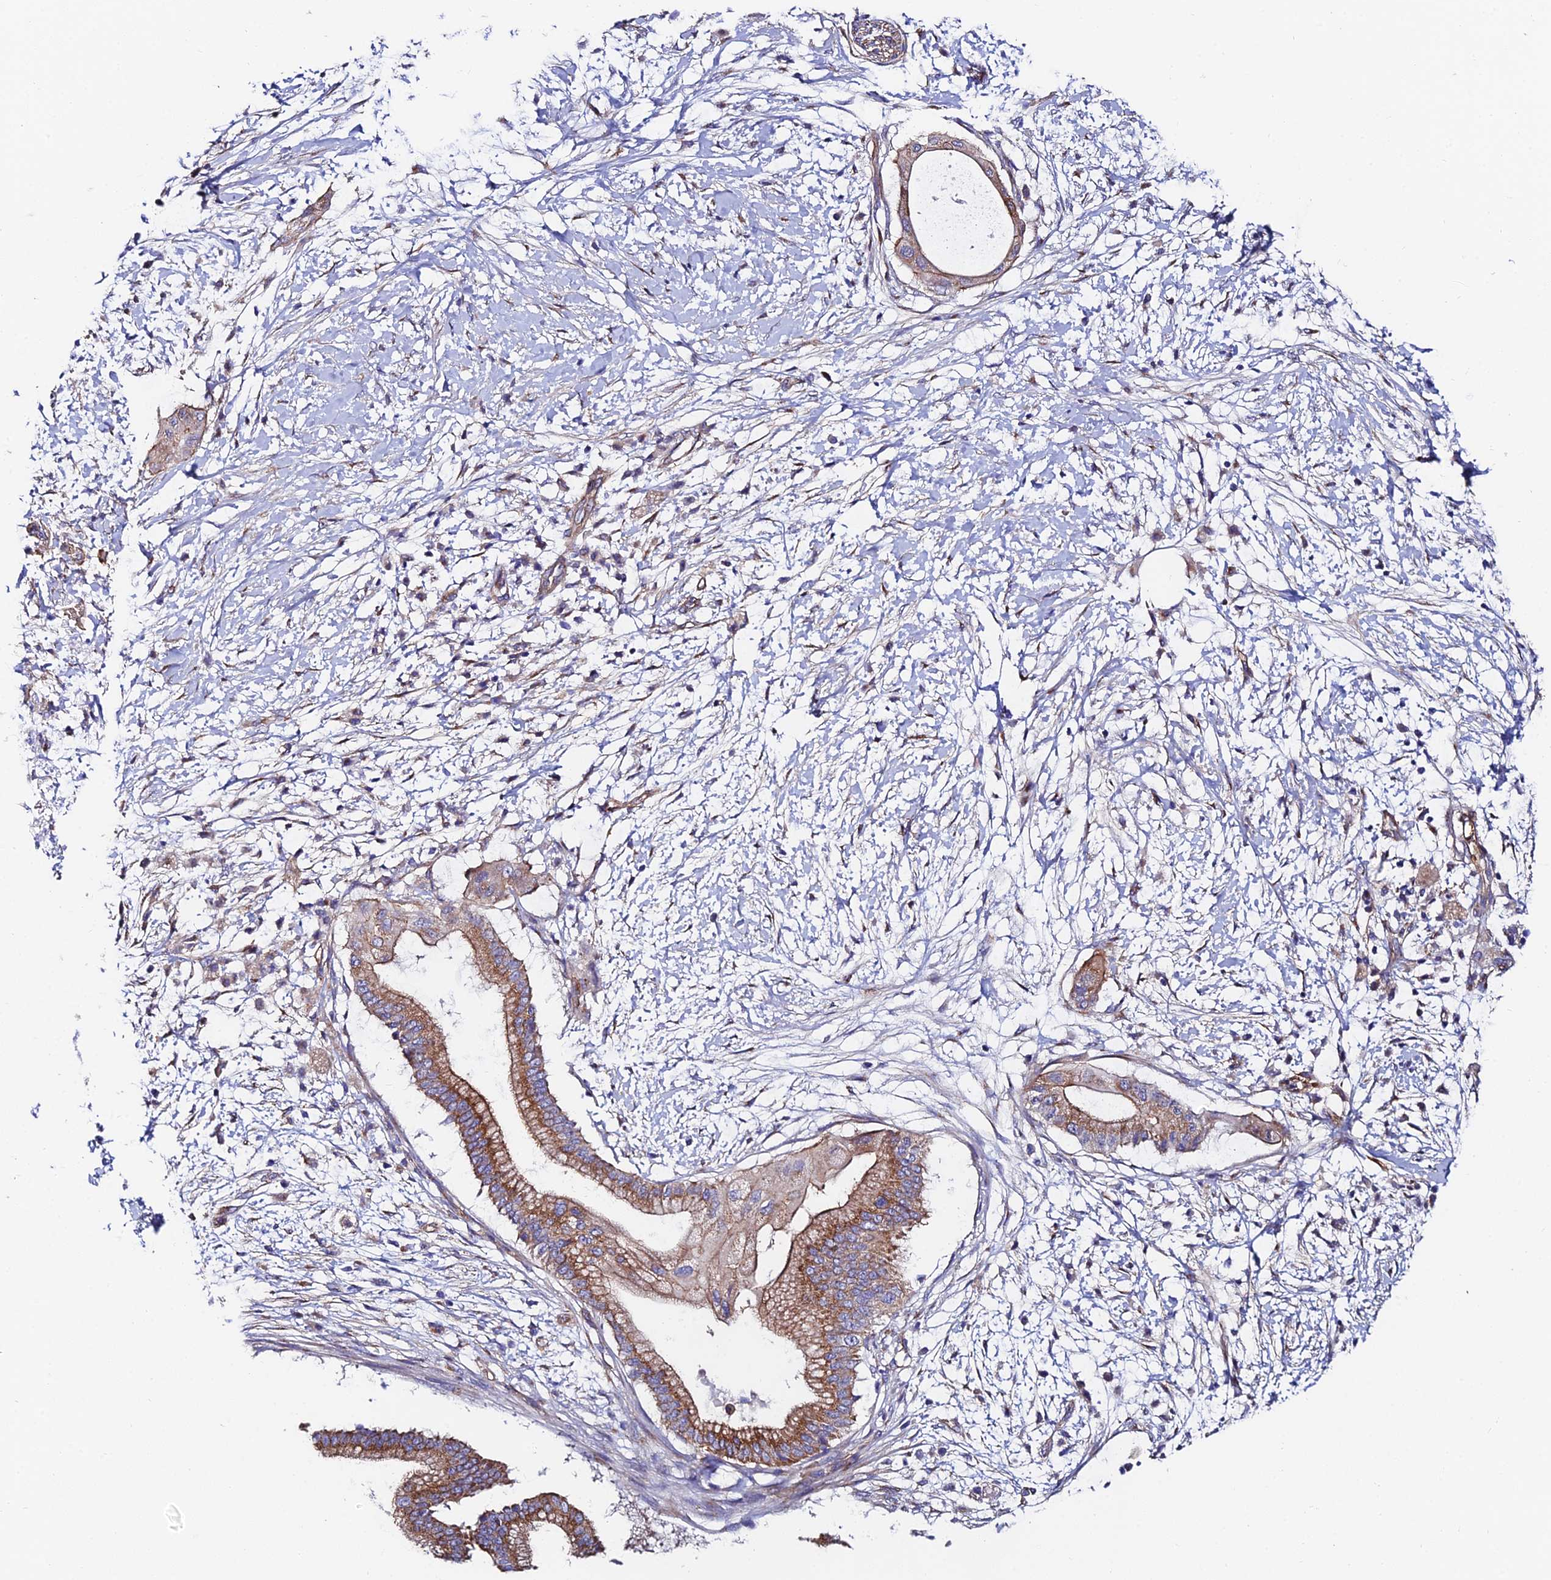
{"staining": {"intensity": "moderate", "quantity": ">75%", "location": "cytoplasmic/membranous"}, "tissue": "pancreatic cancer", "cell_type": "Tumor cells", "image_type": "cancer", "snomed": [{"axis": "morphology", "description": "Adenocarcinoma, NOS"}, {"axis": "topography", "description": "Pancreas"}], "caption": "Protein analysis of pancreatic cancer (adenocarcinoma) tissue shows moderate cytoplasmic/membranous positivity in about >75% of tumor cells. Nuclei are stained in blue.", "gene": "ADGRF3", "patient": {"sex": "male", "age": 68}}